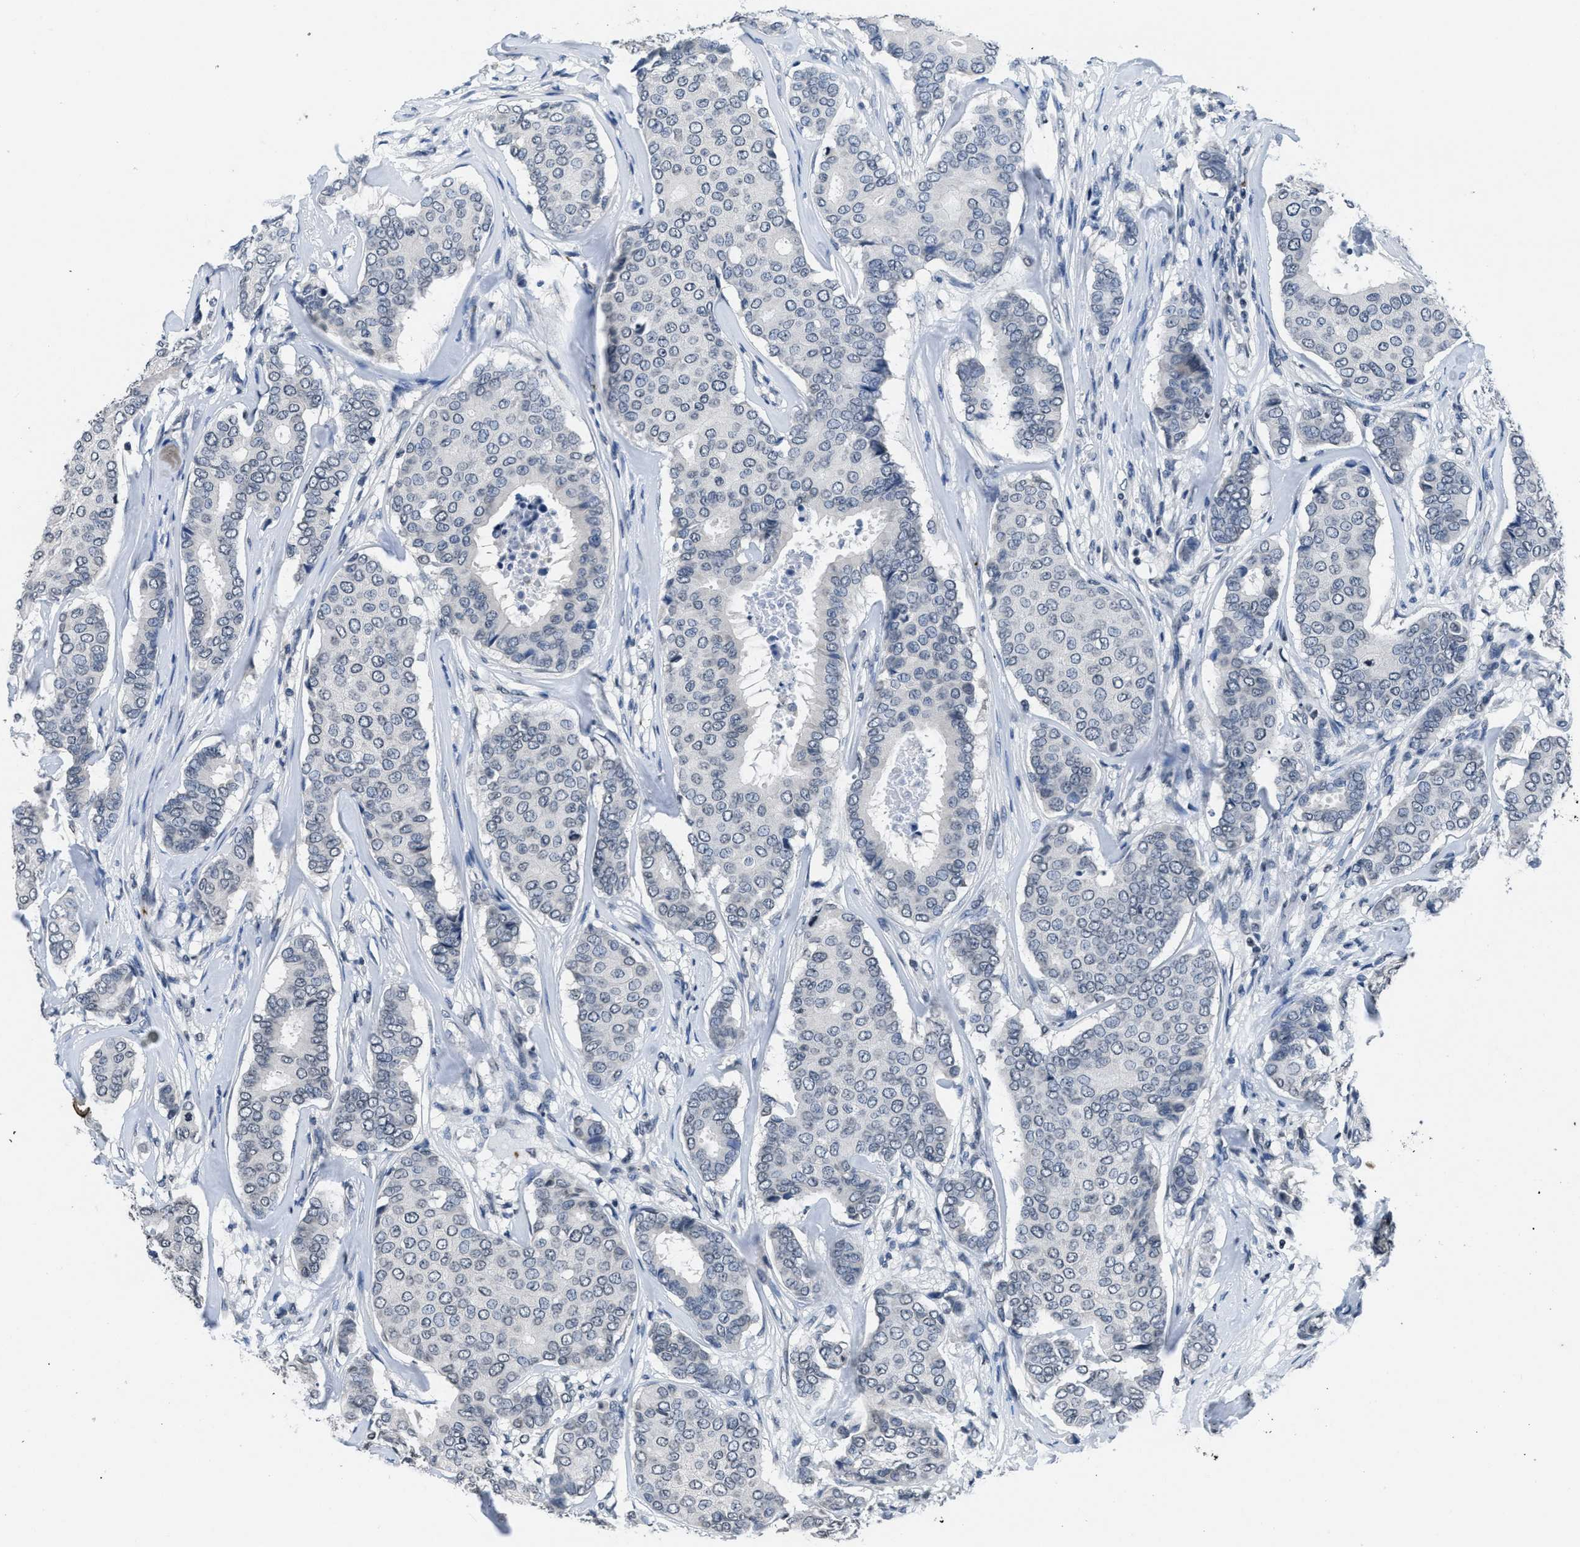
{"staining": {"intensity": "negative", "quantity": "none", "location": "none"}, "tissue": "breast cancer", "cell_type": "Tumor cells", "image_type": "cancer", "snomed": [{"axis": "morphology", "description": "Duct carcinoma"}, {"axis": "topography", "description": "Breast"}], "caption": "Protein analysis of breast cancer (infiltrating ductal carcinoma) shows no significant positivity in tumor cells. The staining is performed using DAB (3,3'-diaminobenzidine) brown chromogen with nuclei counter-stained in using hematoxylin.", "gene": "ITGA2B", "patient": {"sex": "female", "age": 75}}